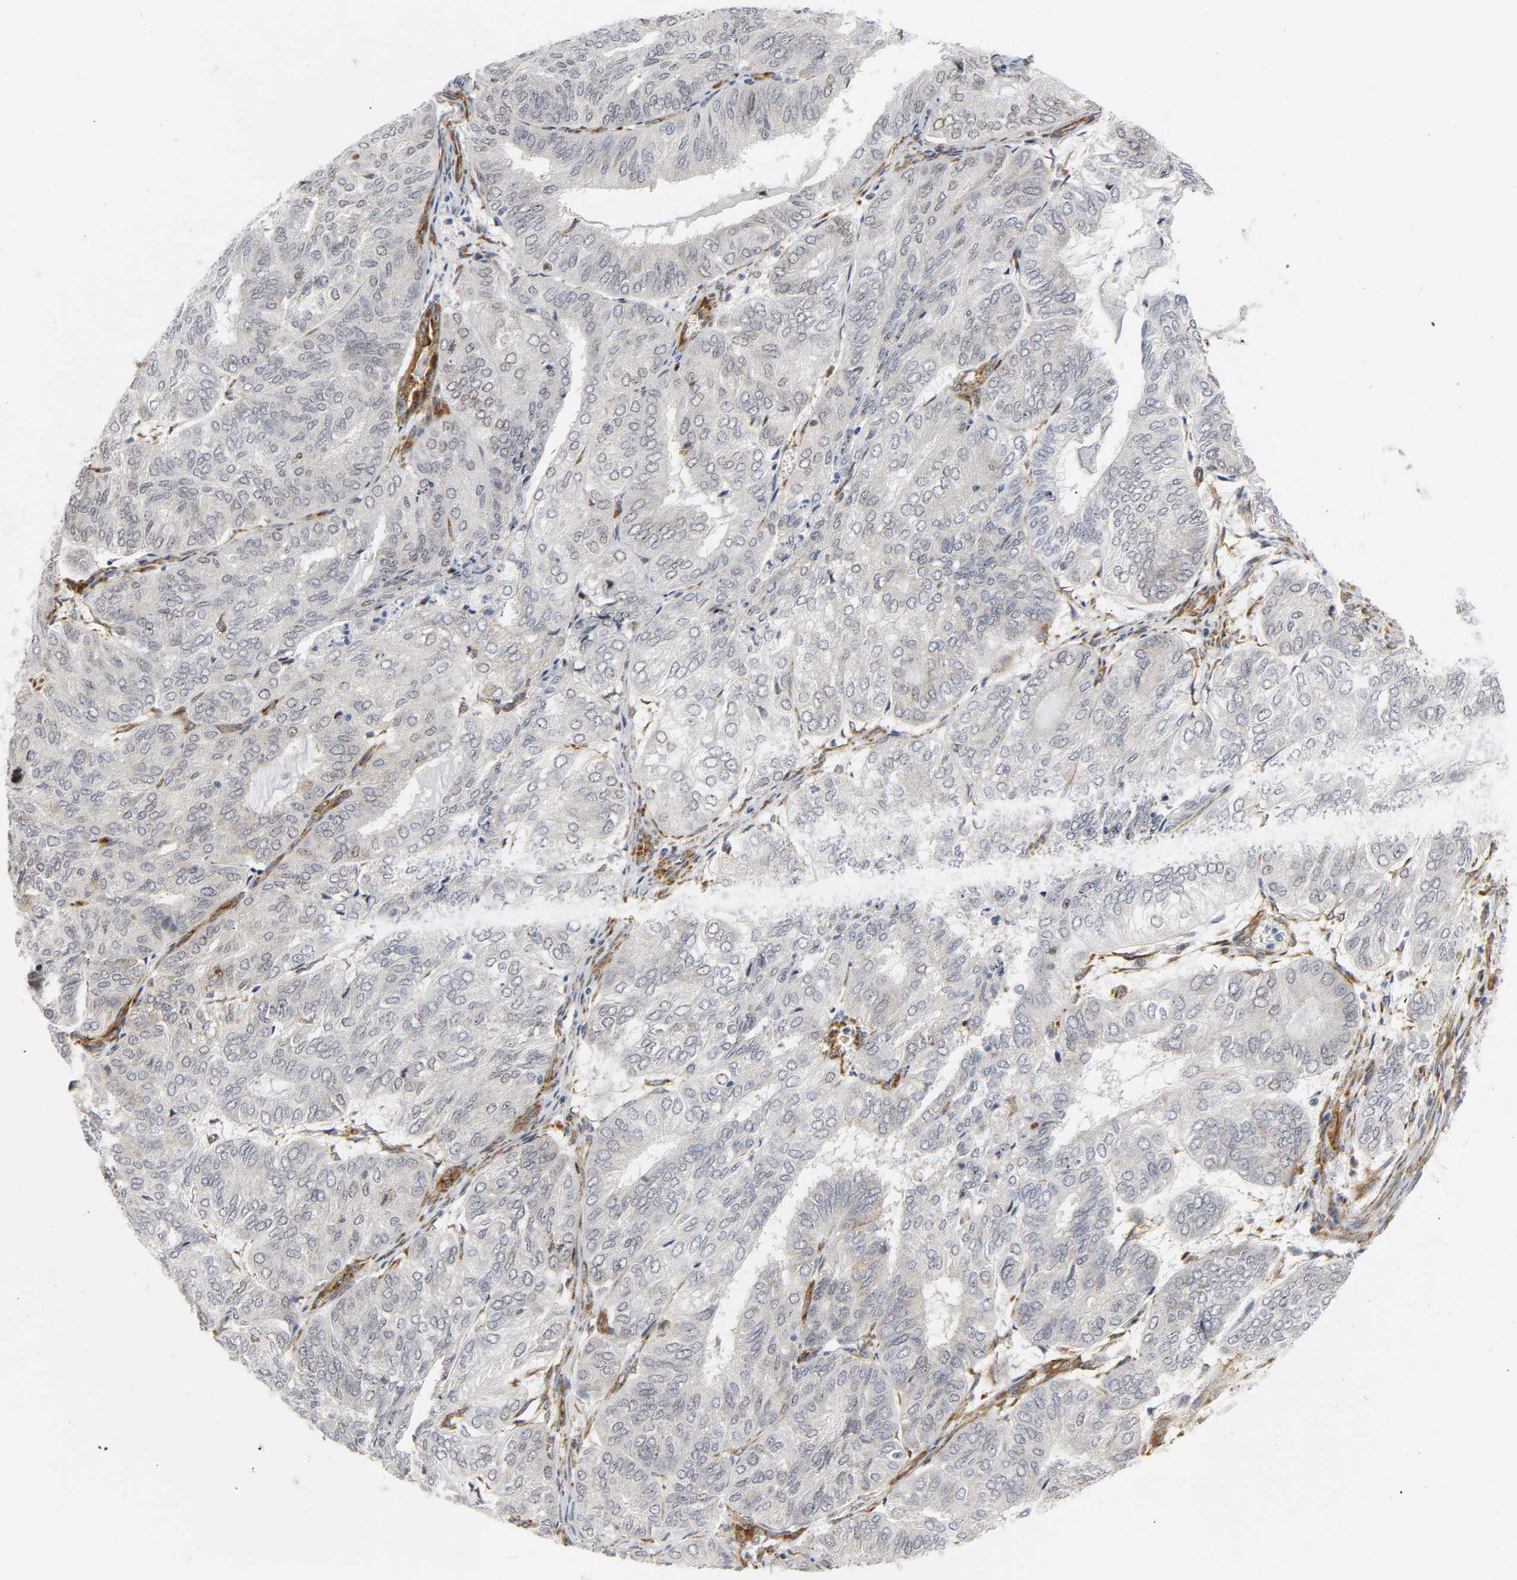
{"staining": {"intensity": "negative", "quantity": "none", "location": "none"}, "tissue": "endometrial cancer", "cell_type": "Tumor cells", "image_type": "cancer", "snomed": [{"axis": "morphology", "description": "Adenocarcinoma, NOS"}, {"axis": "topography", "description": "Uterus"}], "caption": "Protein analysis of endometrial adenocarcinoma reveals no significant expression in tumor cells.", "gene": "DOCK1", "patient": {"sex": "female", "age": 60}}